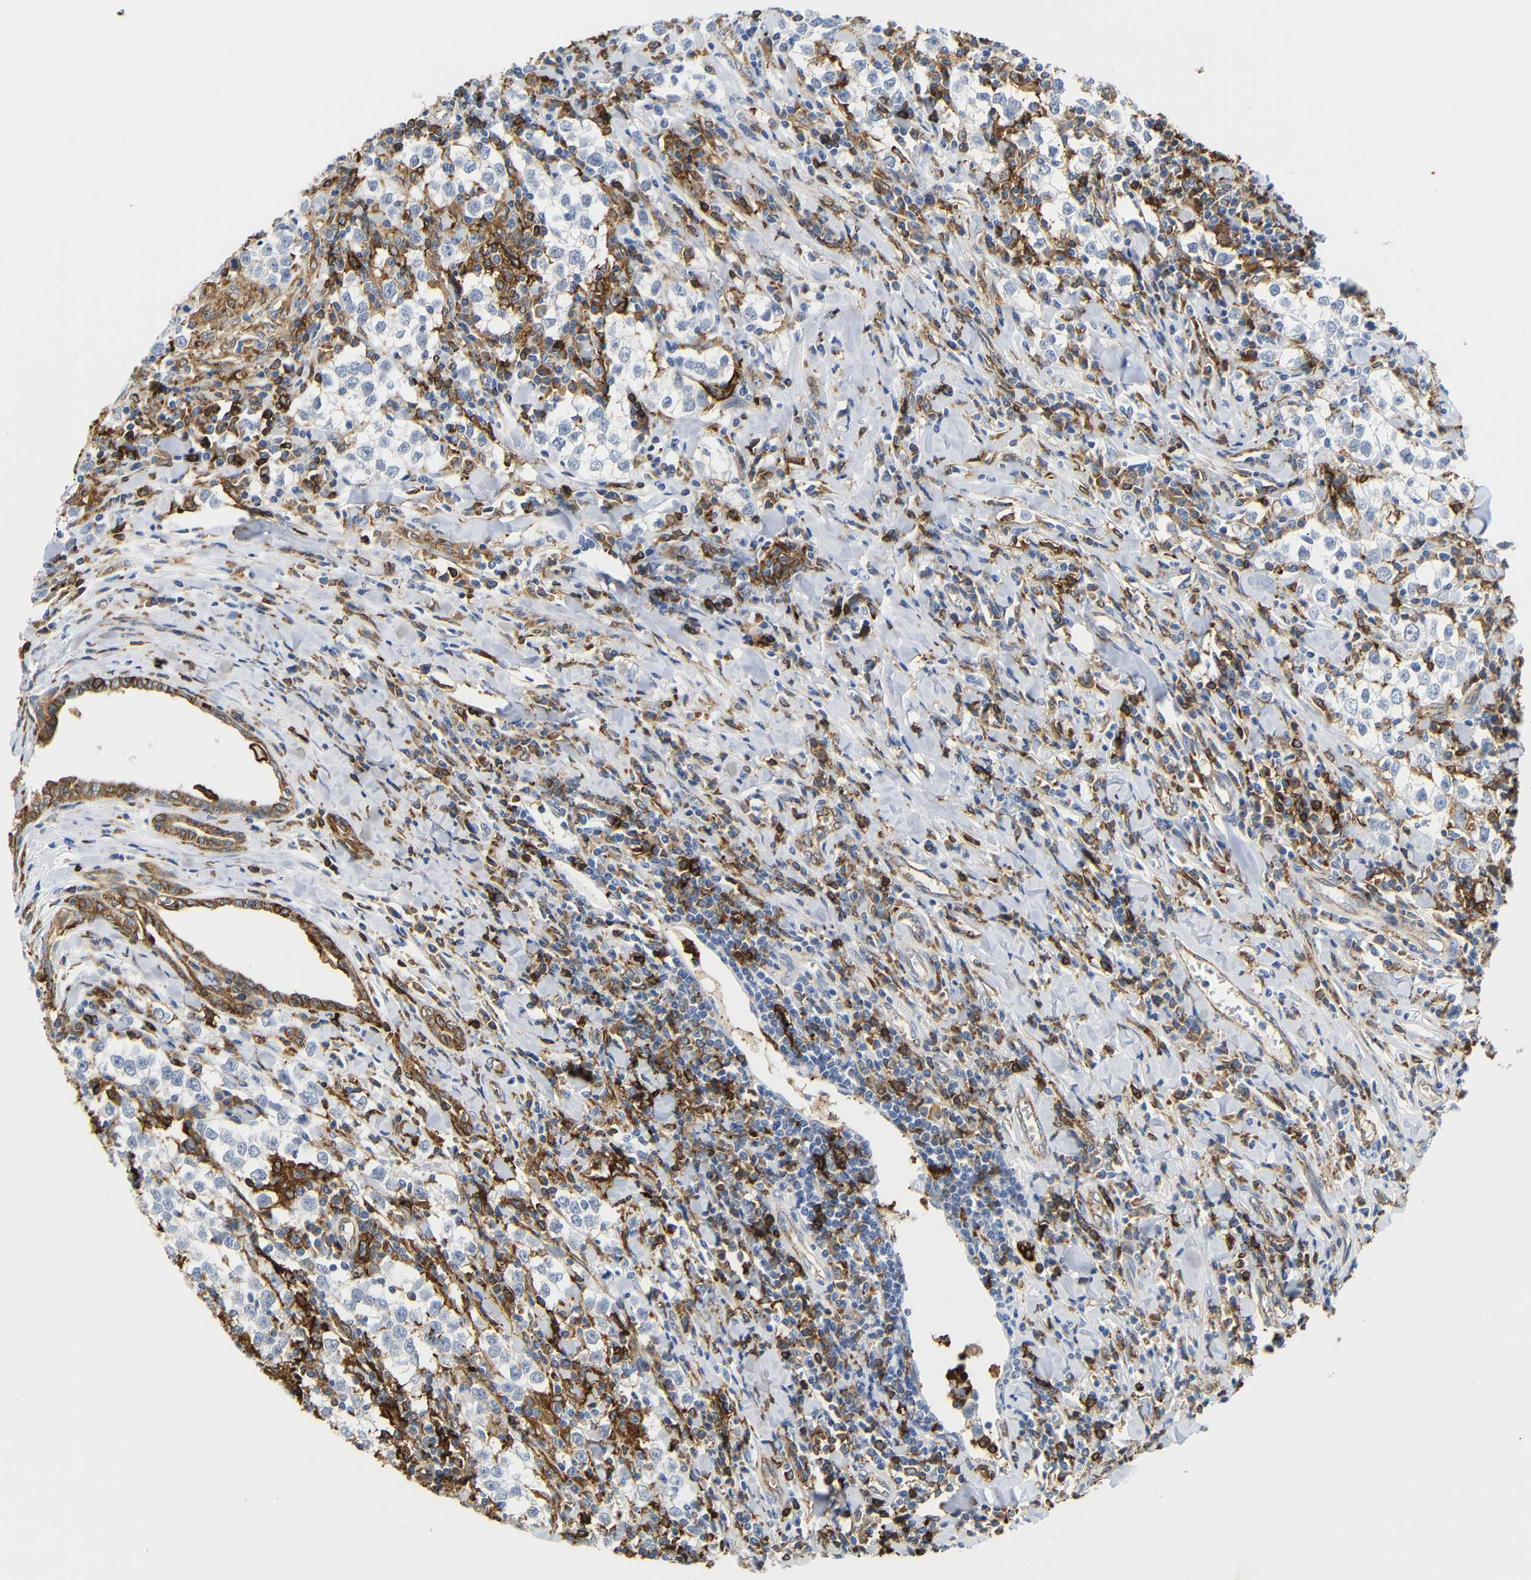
{"staining": {"intensity": "negative", "quantity": "none", "location": "none"}, "tissue": "testis cancer", "cell_type": "Tumor cells", "image_type": "cancer", "snomed": [{"axis": "morphology", "description": "Seminoma, NOS"}, {"axis": "morphology", "description": "Carcinoma, Embryonal, NOS"}, {"axis": "topography", "description": "Testis"}], "caption": "Histopathology image shows no significant protein staining in tumor cells of testis seminoma. Nuclei are stained in blue.", "gene": "HLA-DQB1", "patient": {"sex": "male", "age": 36}}